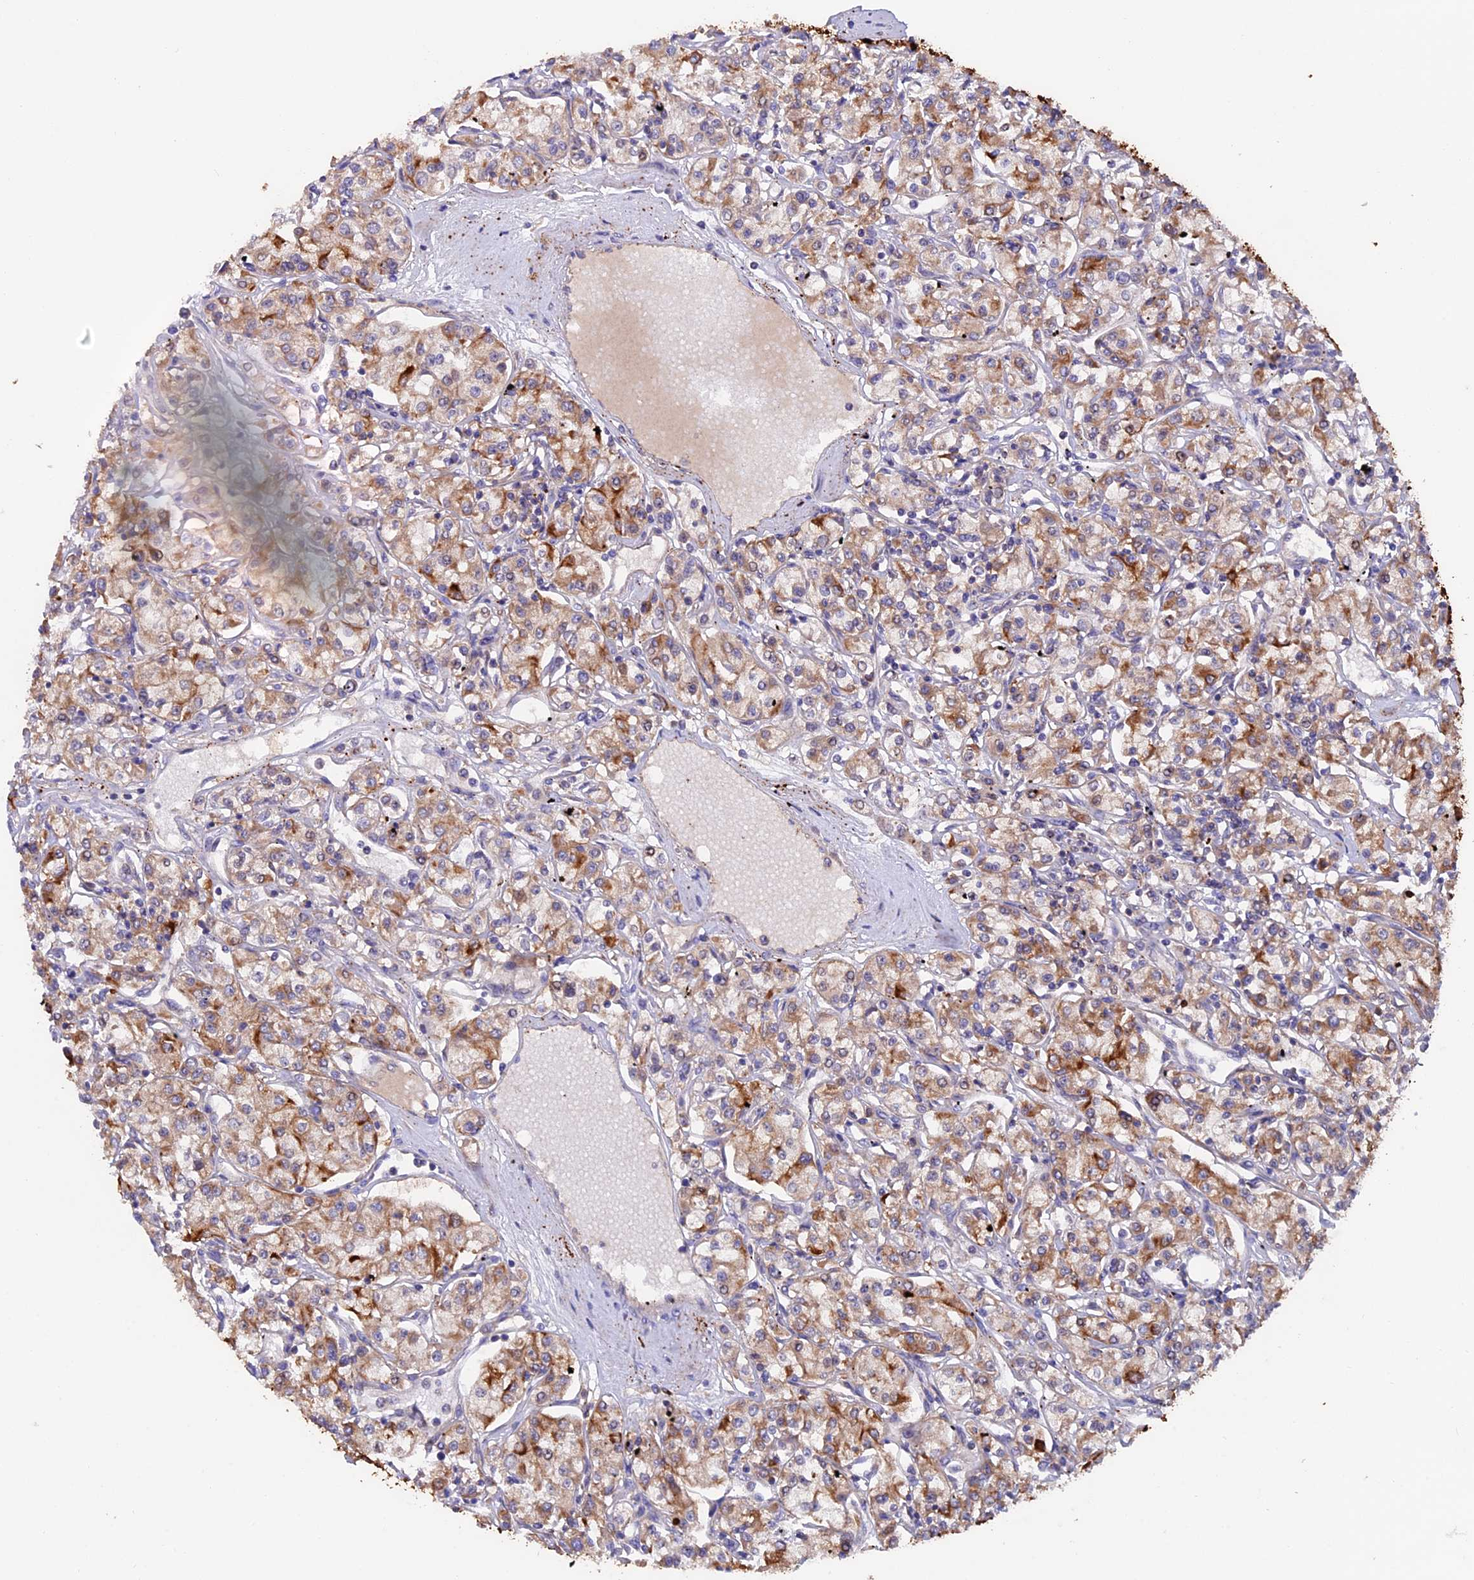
{"staining": {"intensity": "moderate", "quantity": "25%-75%", "location": "cytoplasmic/membranous"}, "tissue": "renal cancer", "cell_type": "Tumor cells", "image_type": "cancer", "snomed": [{"axis": "morphology", "description": "Adenocarcinoma, NOS"}, {"axis": "topography", "description": "Kidney"}], "caption": "The photomicrograph shows staining of renal adenocarcinoma, revealing moderate cytoplasmic/membranous protein expression (brown color) within tumor cells. The protein of interest is shown in brown color, while the nuclei are stained blue.", "gene": "PTPN9", "patient": {"sex": "female", "age": 59}}